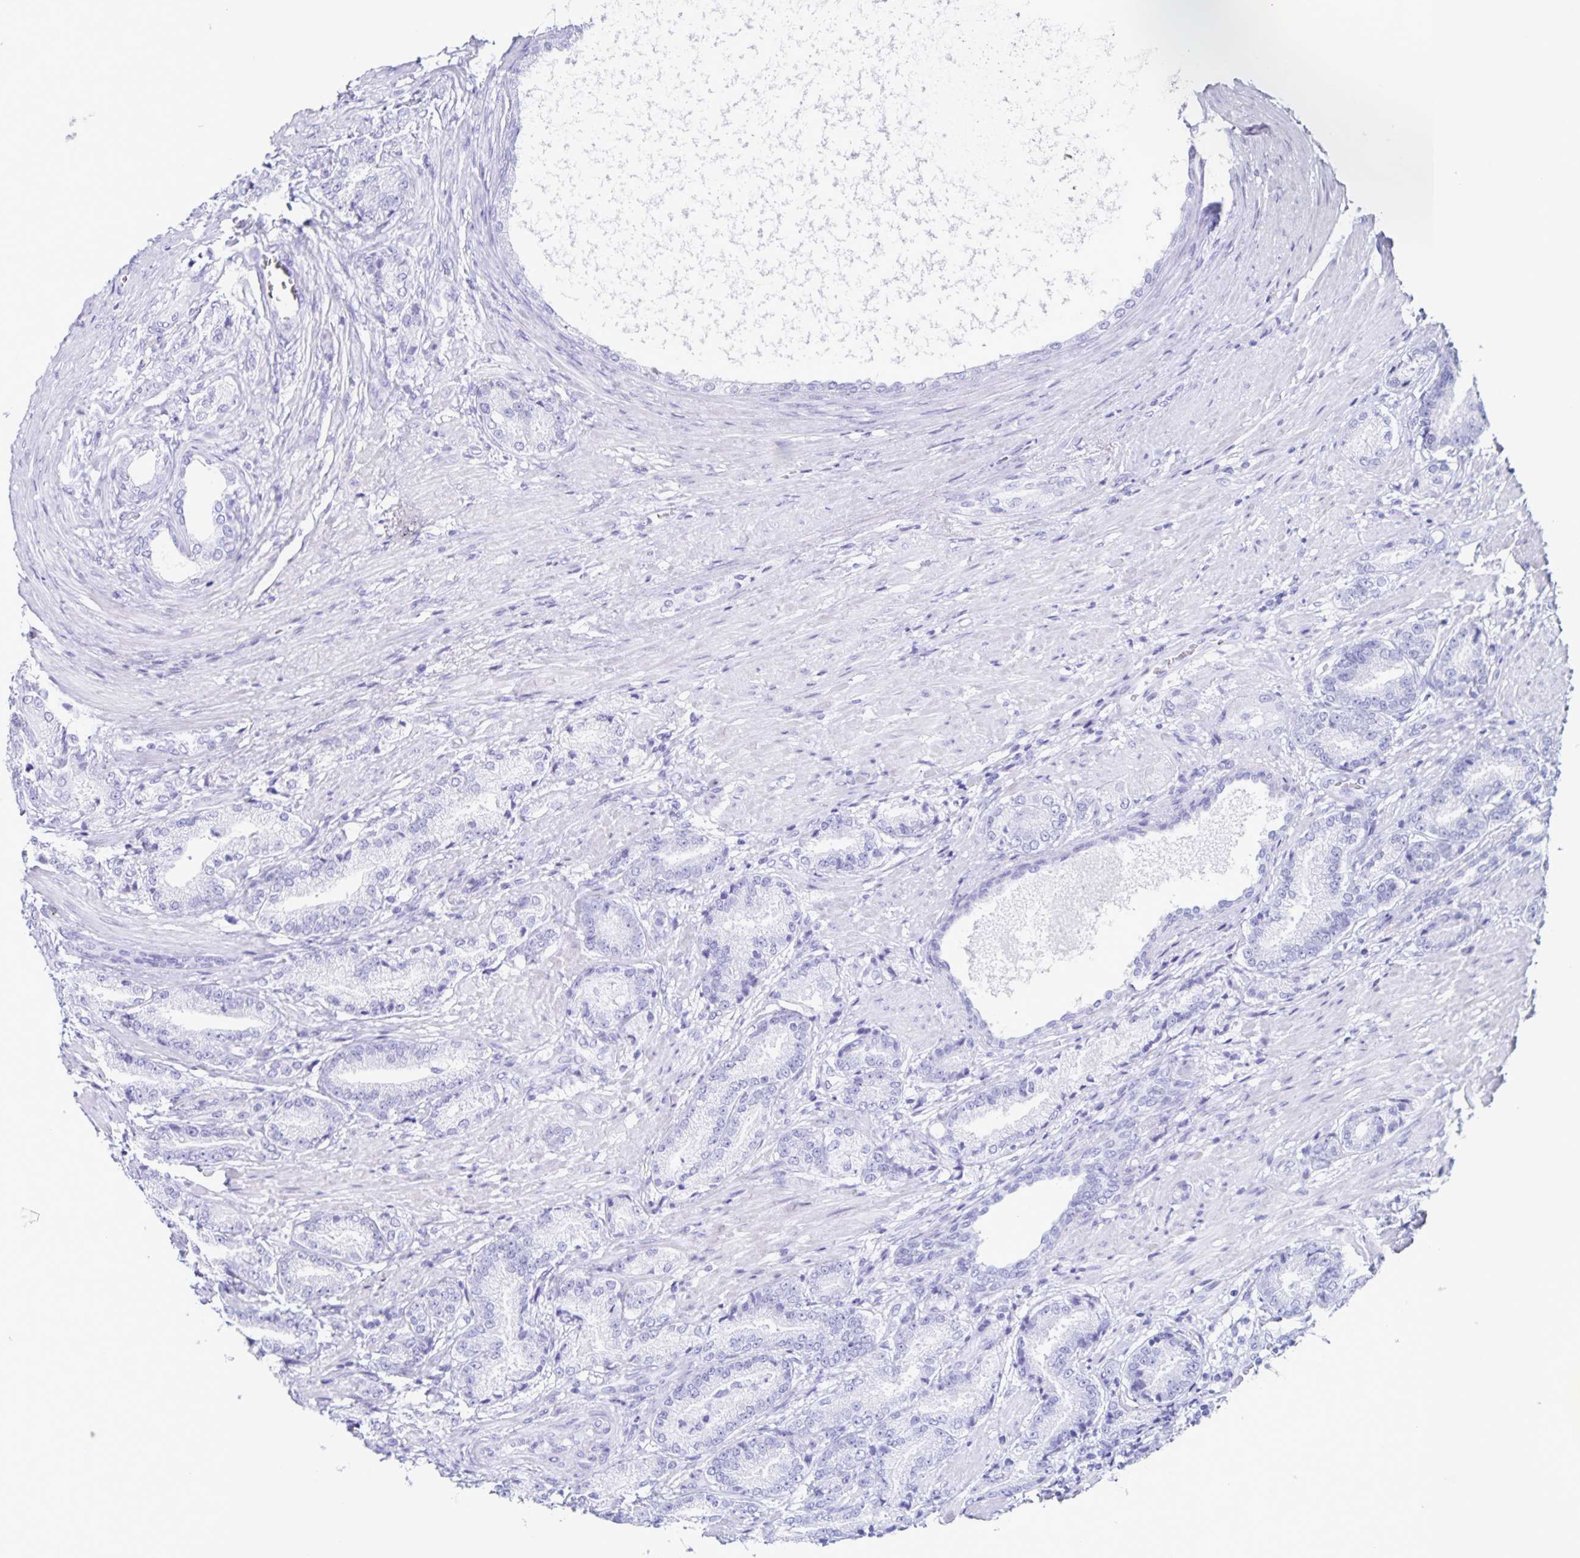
{"staining": {"intensity": "negative", "quantity": "none", "location": "none"}, "tissue": "prostate cancer", "cell_type": "Tumor cells", "image_type": "cancer", "snomed": [{"axis": "morphology", "description": "Adenocarcinoma, High grade"}, {"axis": "topography", "description": "Prostate and seminal vesicle, NOS"}], "caption": "Prostate cancer was stained to show a protein in brown. There is no significant staining in tumor cells. (Immunohistochemistry, brightfield microscopy, high magnification).", "gene": "C12orf56", "patient": {"sex": "male", "age": 61}}